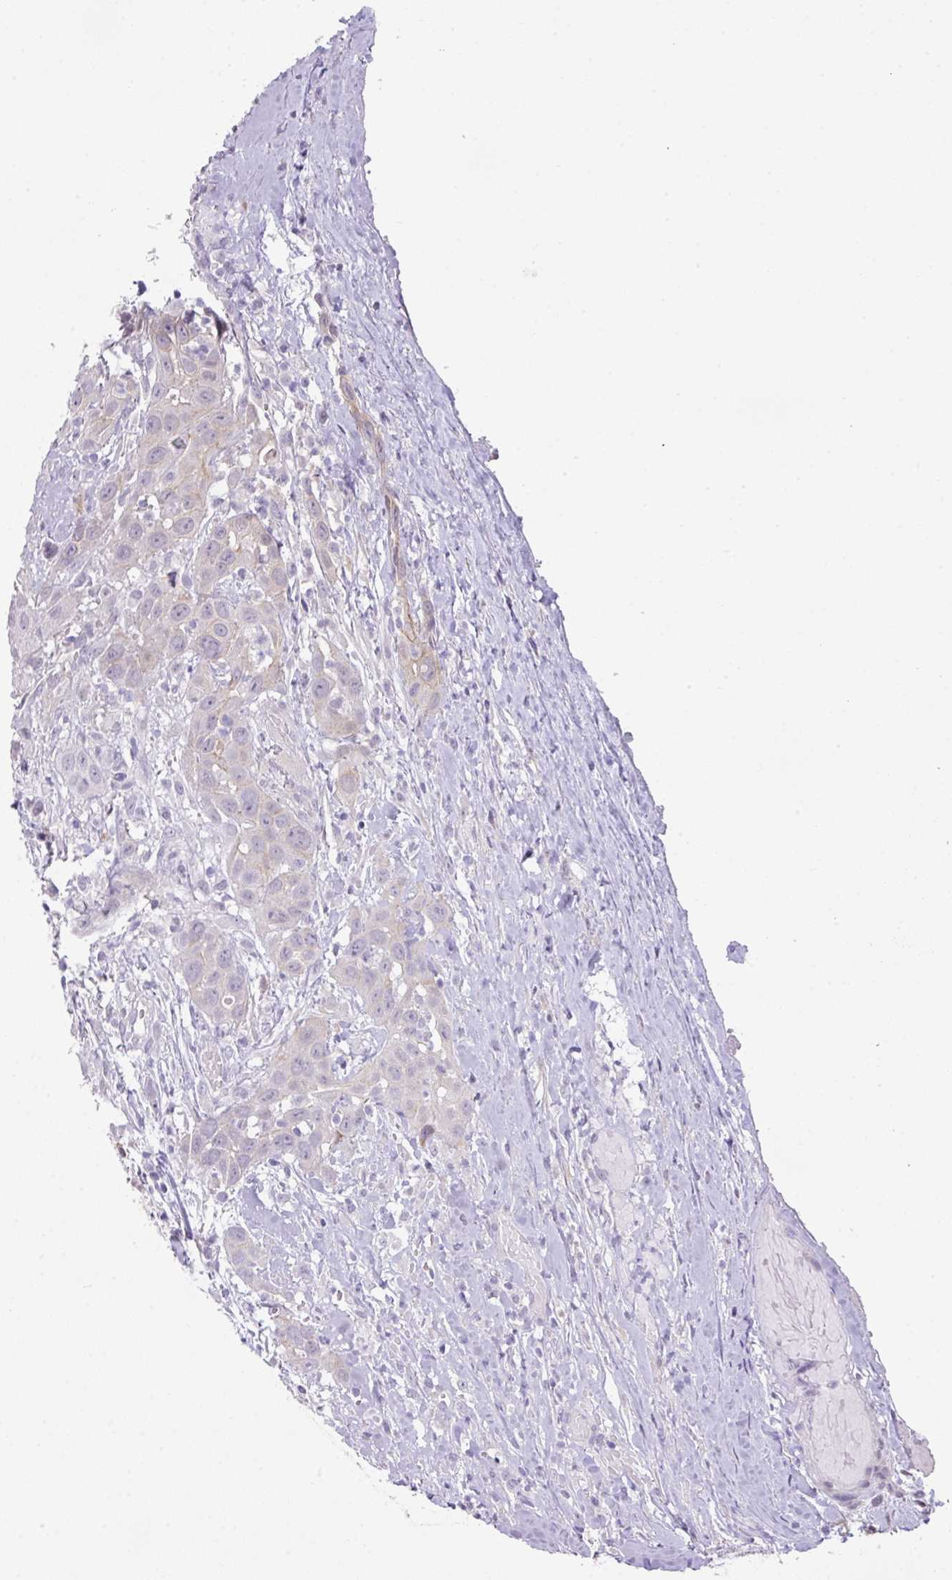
{"staining": {"intensity": "negative", "quantity": "none", "location": "none"}, "tissue": "head and neck cancer", "cell_type": "Tumor cells", "image_type": "cancer", "snomed": [{"axis": "morphology", "description": "Squamous cell carcinoma, NOS"}, {"axis": "topography", "description": "Head-Neck"}], "caption": "There is no significant staining in tumor cells of squamous cell carcinoma (head and neck).", "gene": "ANKRD13B", "patient": {"sex": "male", "age": 81}}